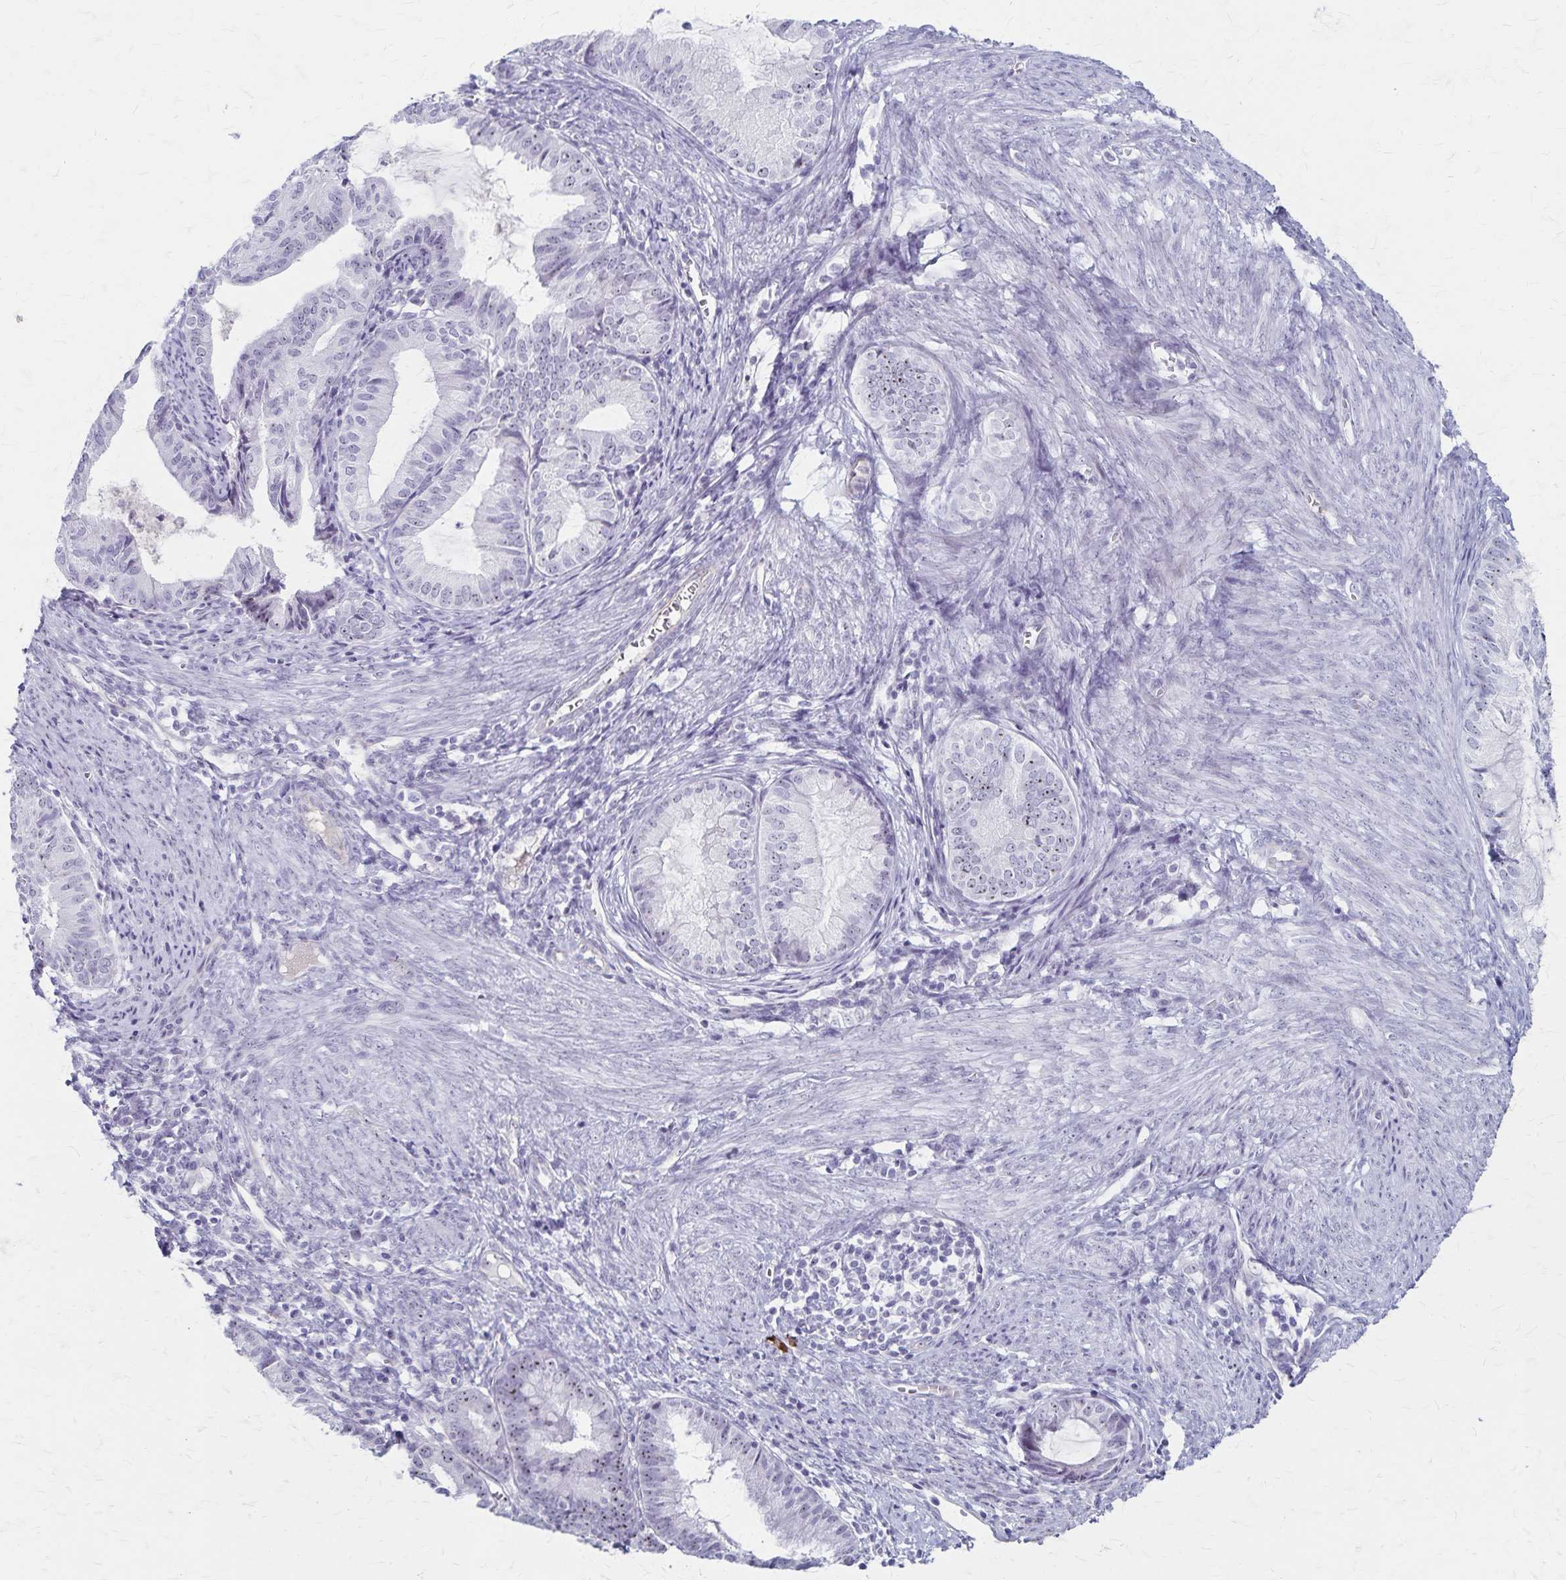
{"staining": {"intensity": "negative", "quantity": "none", "location": "none"}, "tissue": "endometrial cancer", "cell_type": "Tumor cells", "image_type": "cancer", "snomed": [{"axis": "morphology", "description": "Adenocarcinoma, NOS"}, {"axis": "topography", "description": "Endometrium"}], "caption": "Immunohistochemistry micrograph of neoplastic tissue: endometrial cancer (adenocarcinoma) stained with DAB shows no significant protein positivity in tumor cells. Brightfield microscopy of immunohistochemistry stained with DAB (brown) and hematoxylin (blue), captured at high magnification.", "gene": "DLK2", "patient": {"sex": "female", "age": 86}}